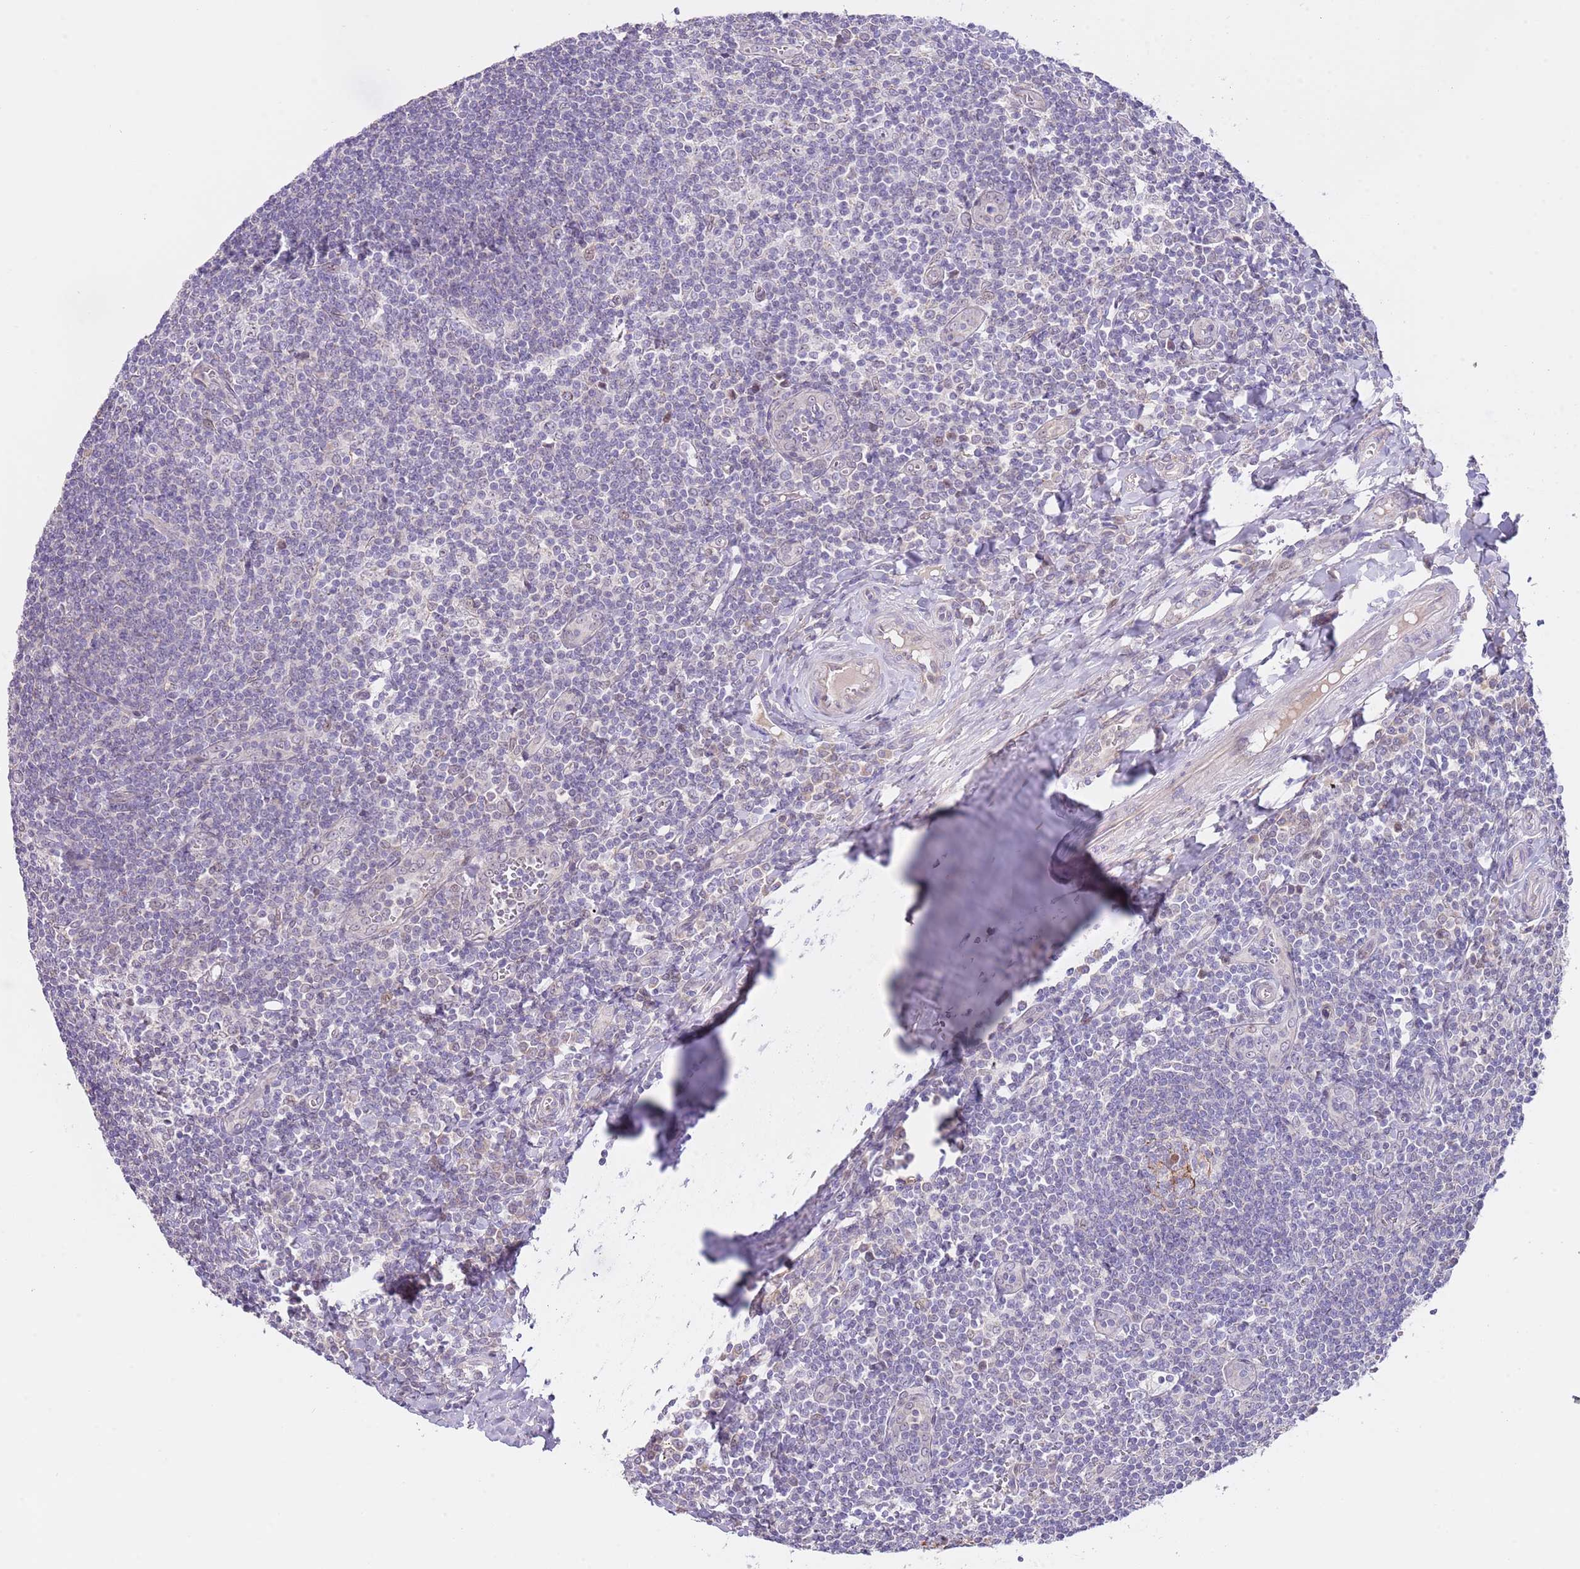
{"staining": {"intensity": "negative", "quantity": "none", "location": "none"}, "tissue": "tonsil", "cell_type": "Germinal center cells", "image_type": "normal", "snomed": [{"axis": "morphology", "description": "Normal tissue, NOS"}, {"axis": "topography", "description": "Tonsil"}], "caption": "This histopathology image is of benign tonsil stained with IHC to label a protein in brown with the nuclei are counter-stained blue. There is no staining in germinal center cells. The staining was performed using DAB to visualize the protein expression in brown, while the nuclei were stained in blue with hematoxylin (Magnification: 20x).", "gene": "AP1S2", "patient": {"sex": "male", "age": 27}}